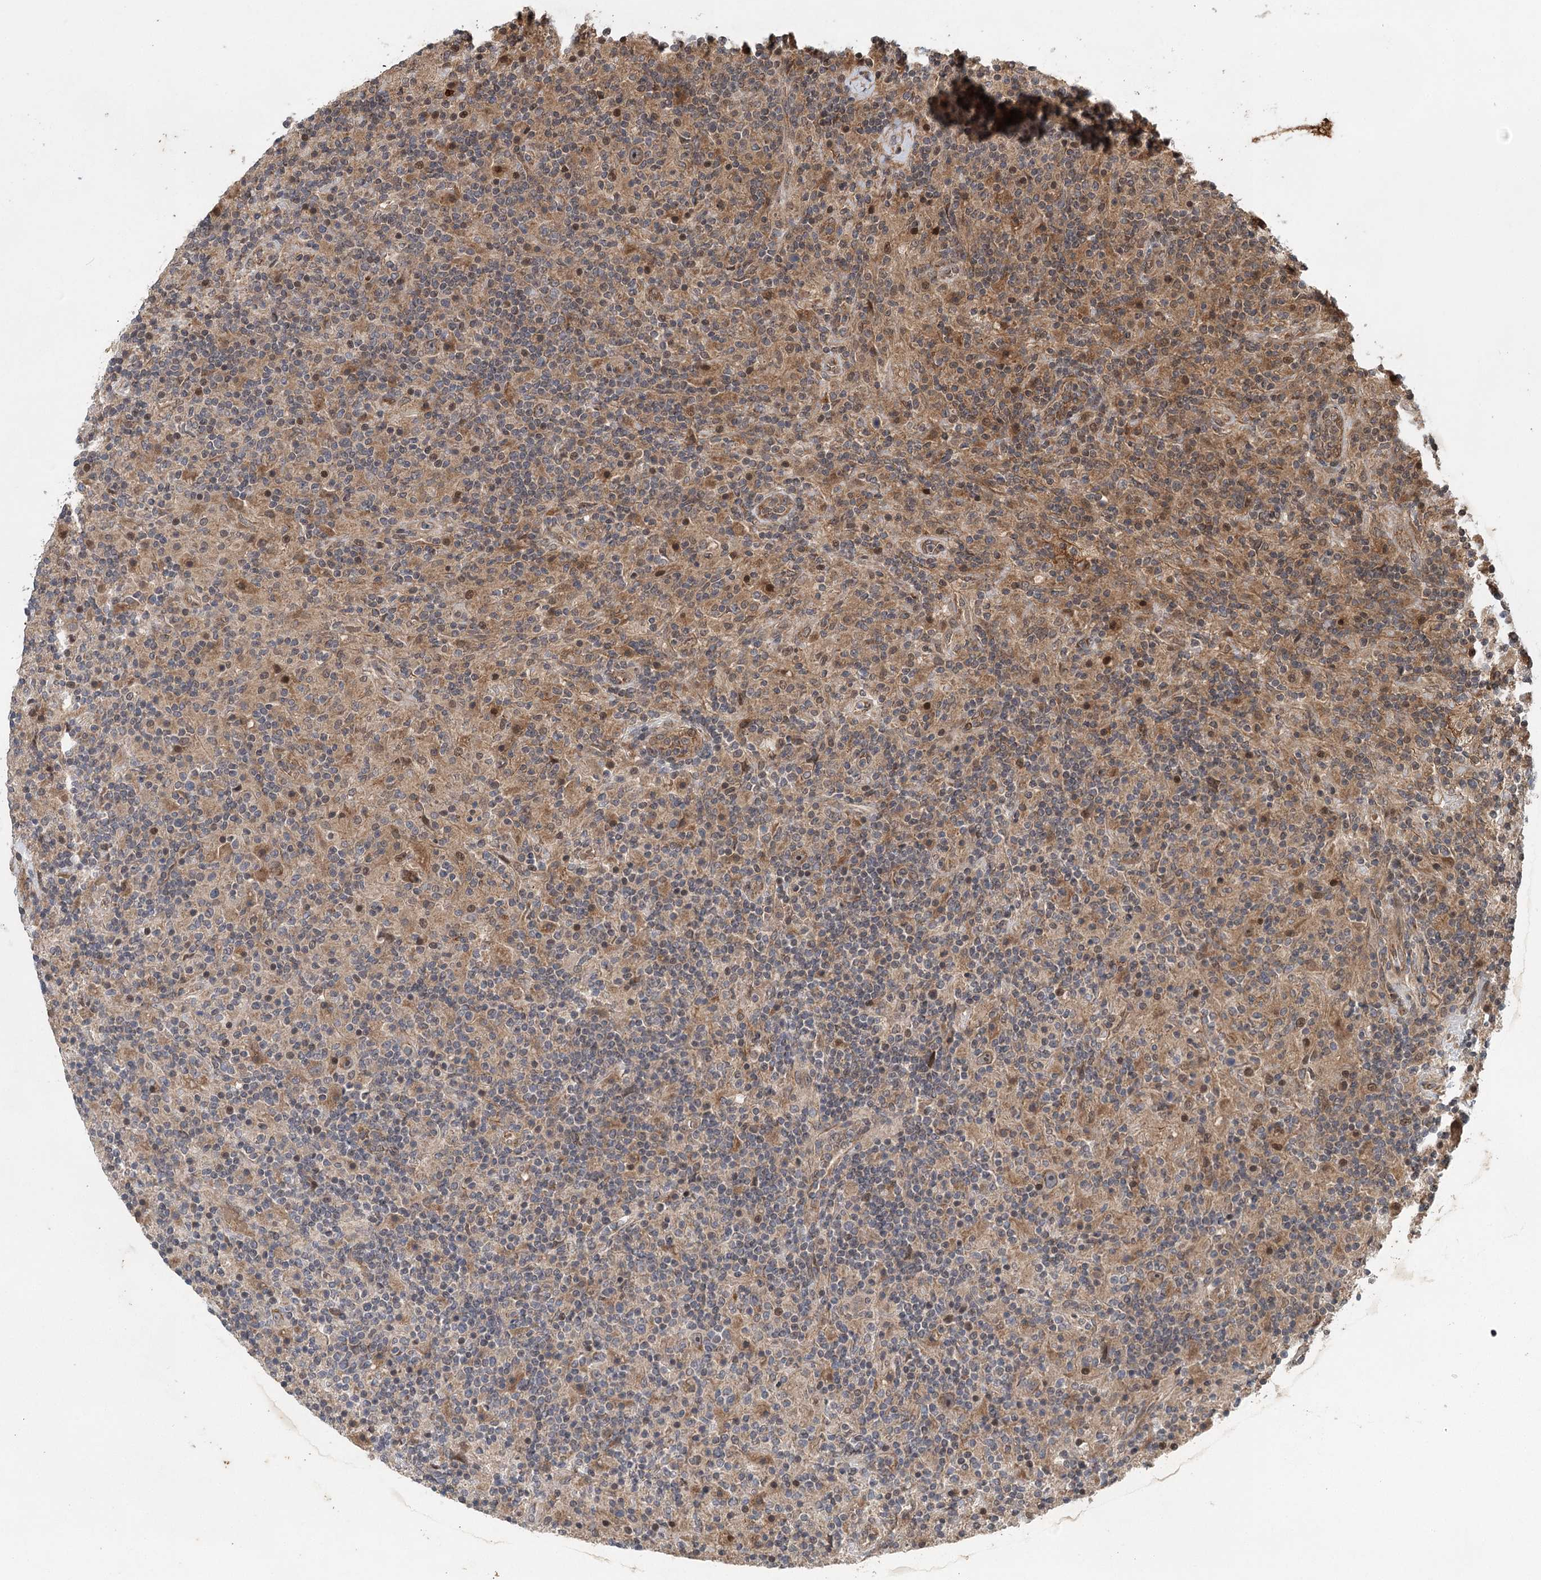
{"staining": {"intensity": "weak", "quantity": ">75%", "location": "cytoplasmic/membranous"}, "tissue": "lymphoma", "cell_type": "Tumor cells", "image_type": "cancer", "snomed": [{"axis": "morphology", "description": "Hodgkin's disease, NOS"}, {"axis": "topography", "description": "Lymph node"}], "caption": "DAB immunohistochemical staining of human Hodgkin's disease reveals weak cytoplasmic/membranous protein positivity in approximately >75% of tumor cells.", "gene": "INSIG2", "patient": {"sex": "male", "age": 70}}